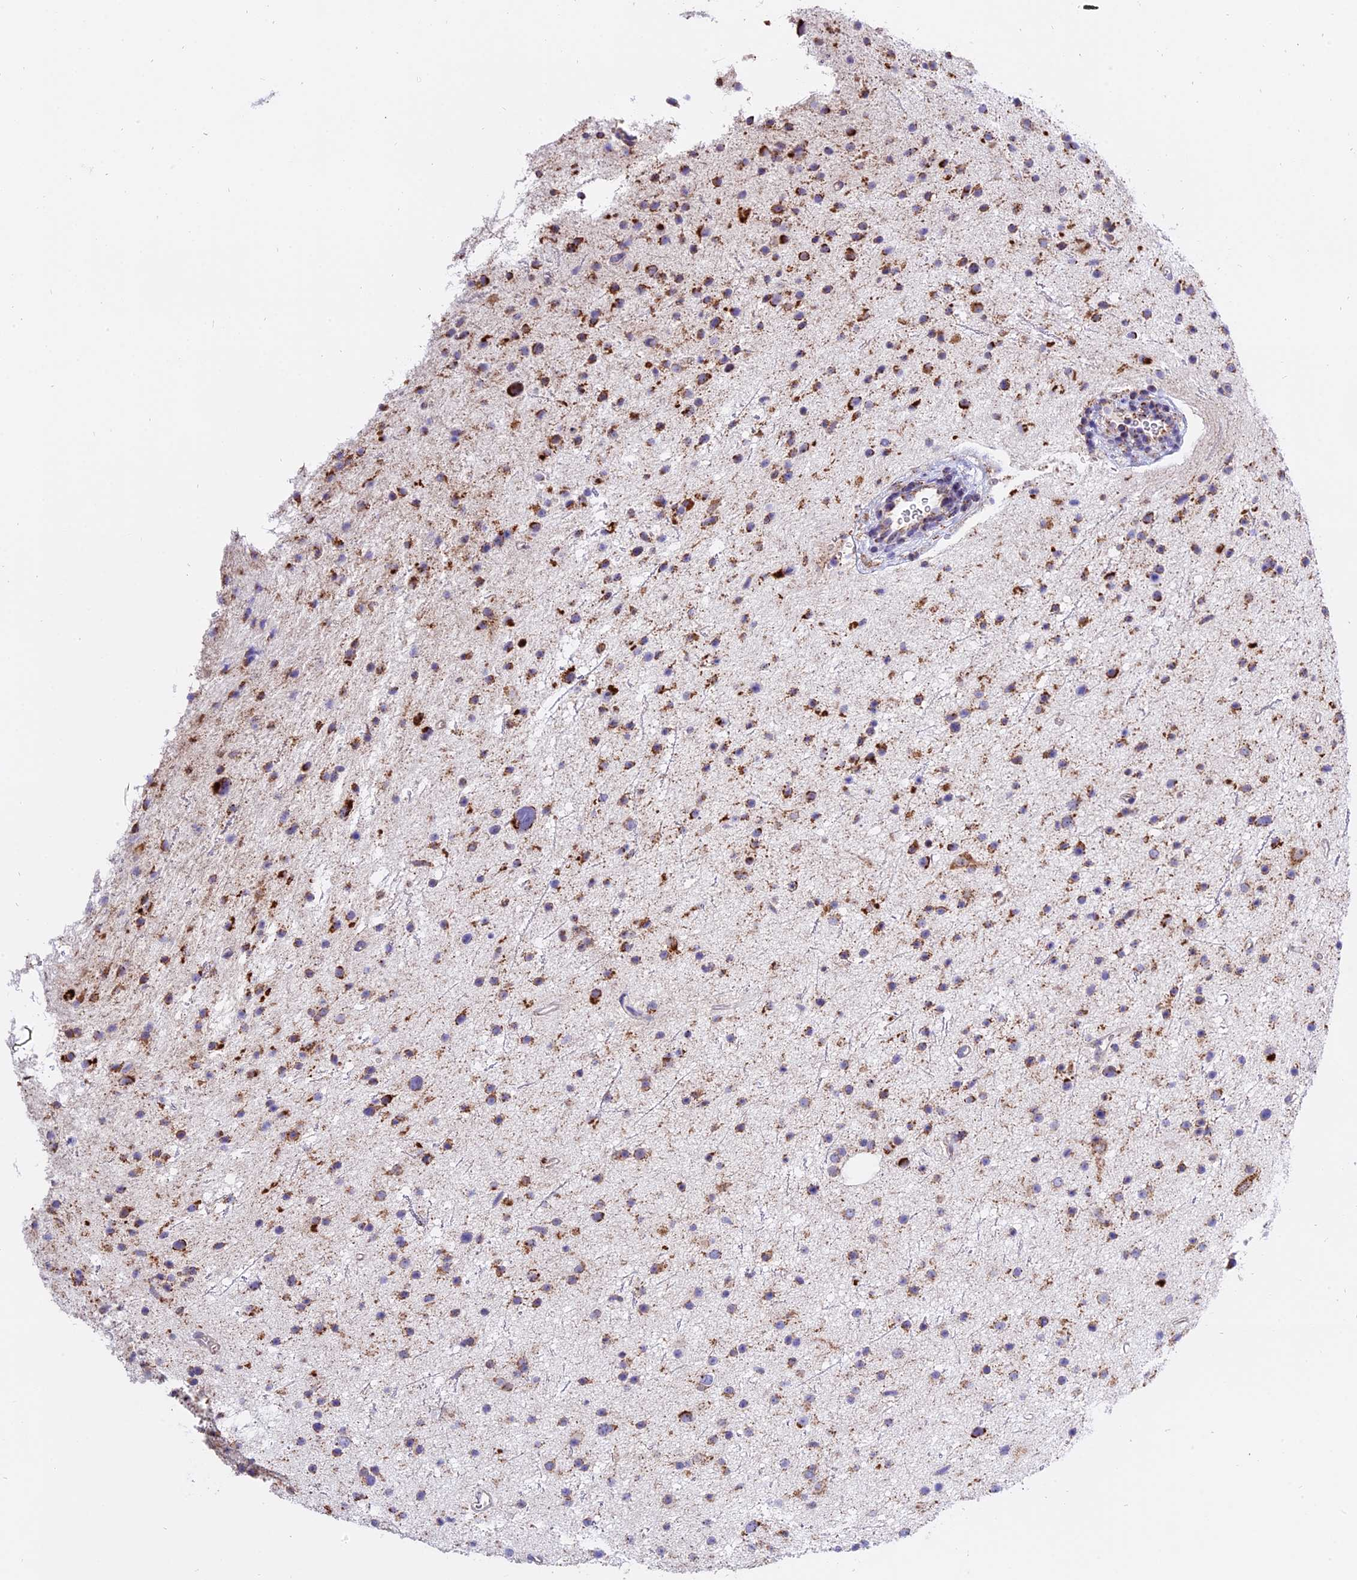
{"staining": {"intensity": "strong", "quantity": ">75%", "location": "cytoplasmic/membranous"}, "tissue": "glioma", "cell_type": "Tumor cells", "image_type": "cancer", "snomed": [{"axis": "morphology", "description": "Glioma, malignant, Low grade"}, {"axis": "topography", "description": "Cerebral cortex"}], "caption": "About >75% of tumor cells in low-grade glioma (malignant) demonstrate strong cytoplasmic/membranous protein staining as visualized by brown immunohistochemical staining.", "gene": "MRPS34", "patient": {"sex": "female", "age": 39}}